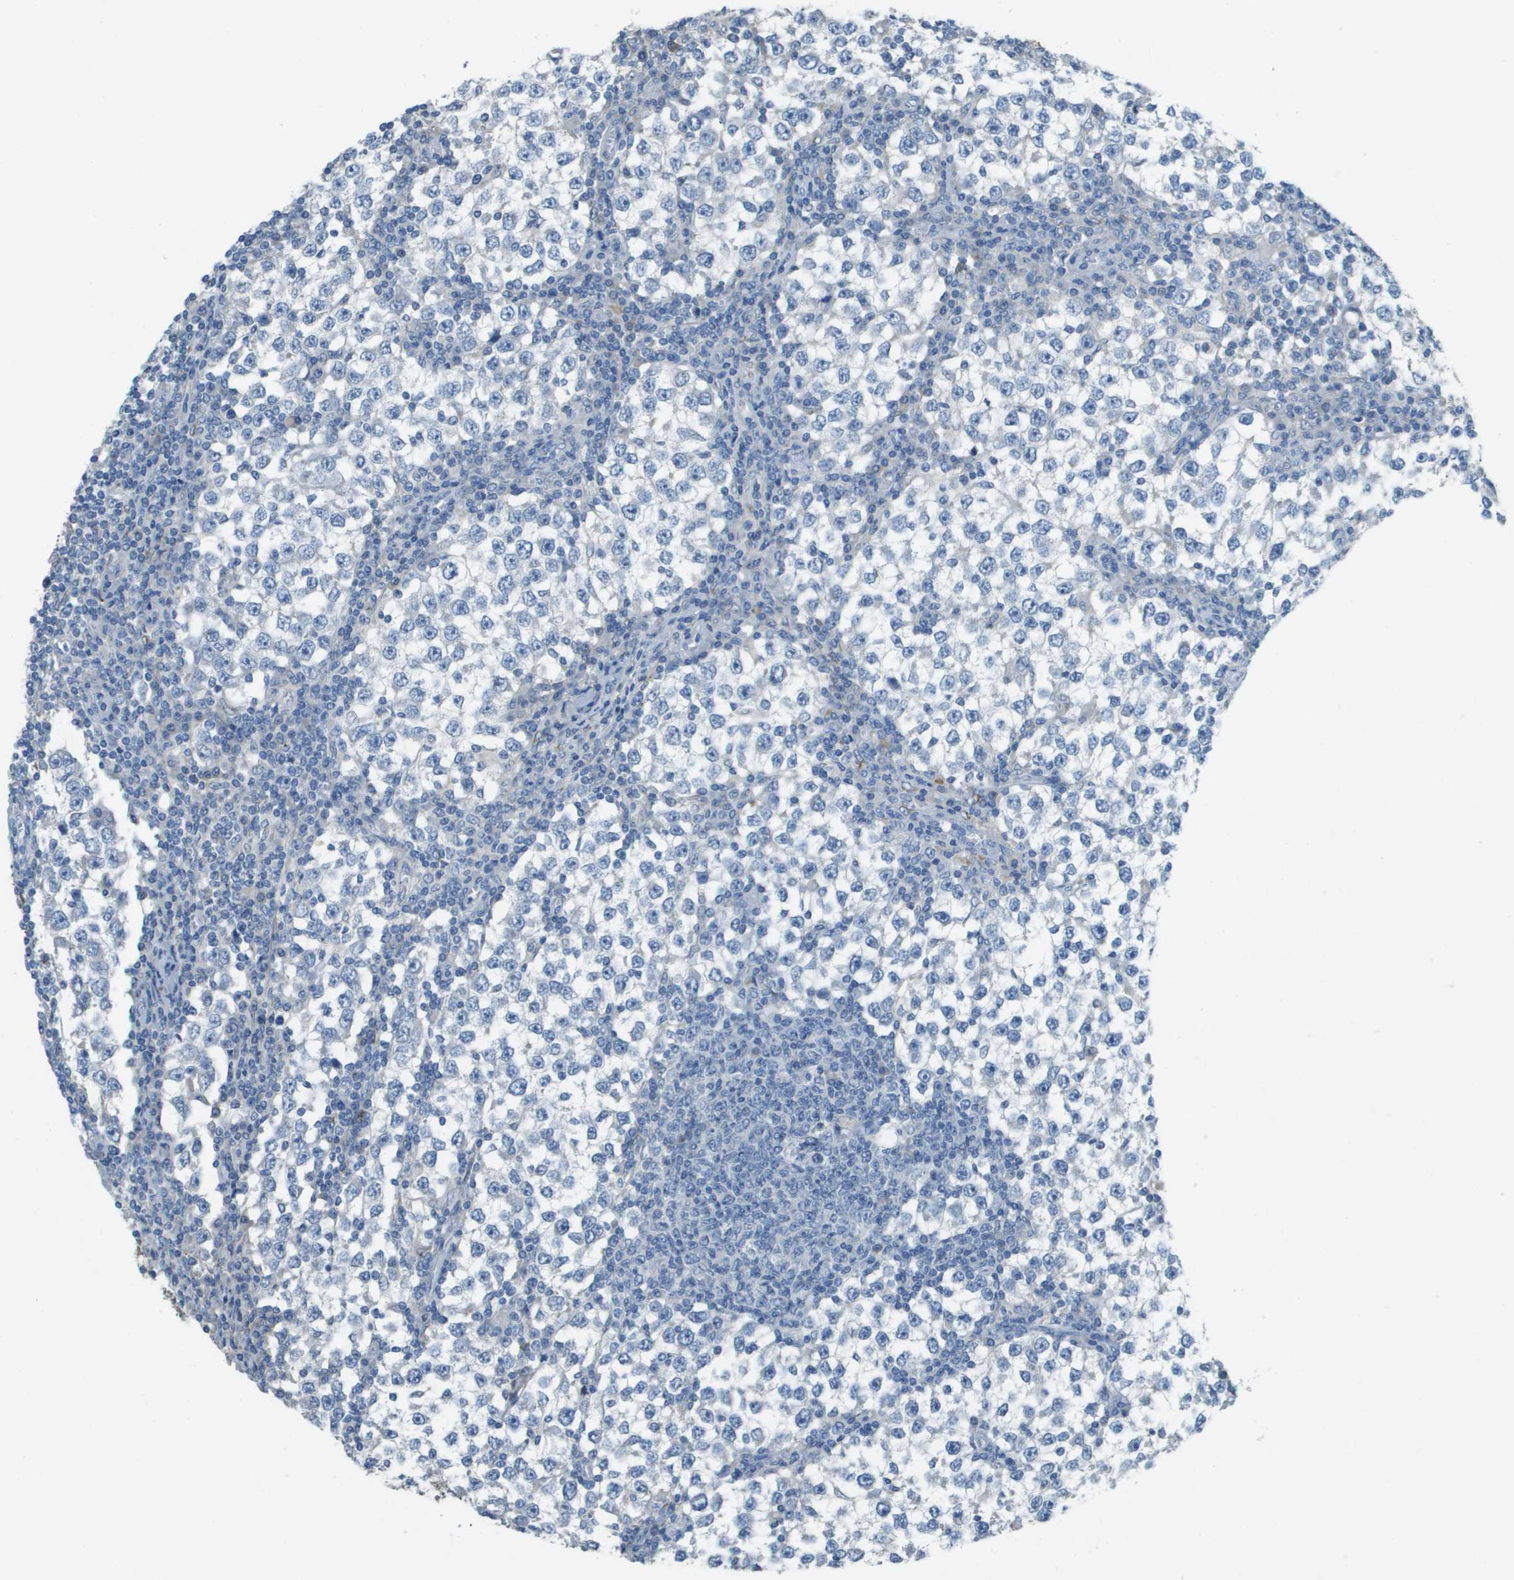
{"staining": {"intensity": "negative", "quantity": "none", "location": "none"}, "tissue": "testis cancer", "cell_type": "Tumor cells", "image_type": "cancer", "snomed": [{"axis": "morphology", "description": "Seminoma, NOS"}, {"axis": "topography", "description": "Testis"}], "caption": "Photomicrograph shows no significant protein expression in tumor cells of testis seminoma.", "gene": "DCN", "patient": {"sex": "male", "age": 65}}